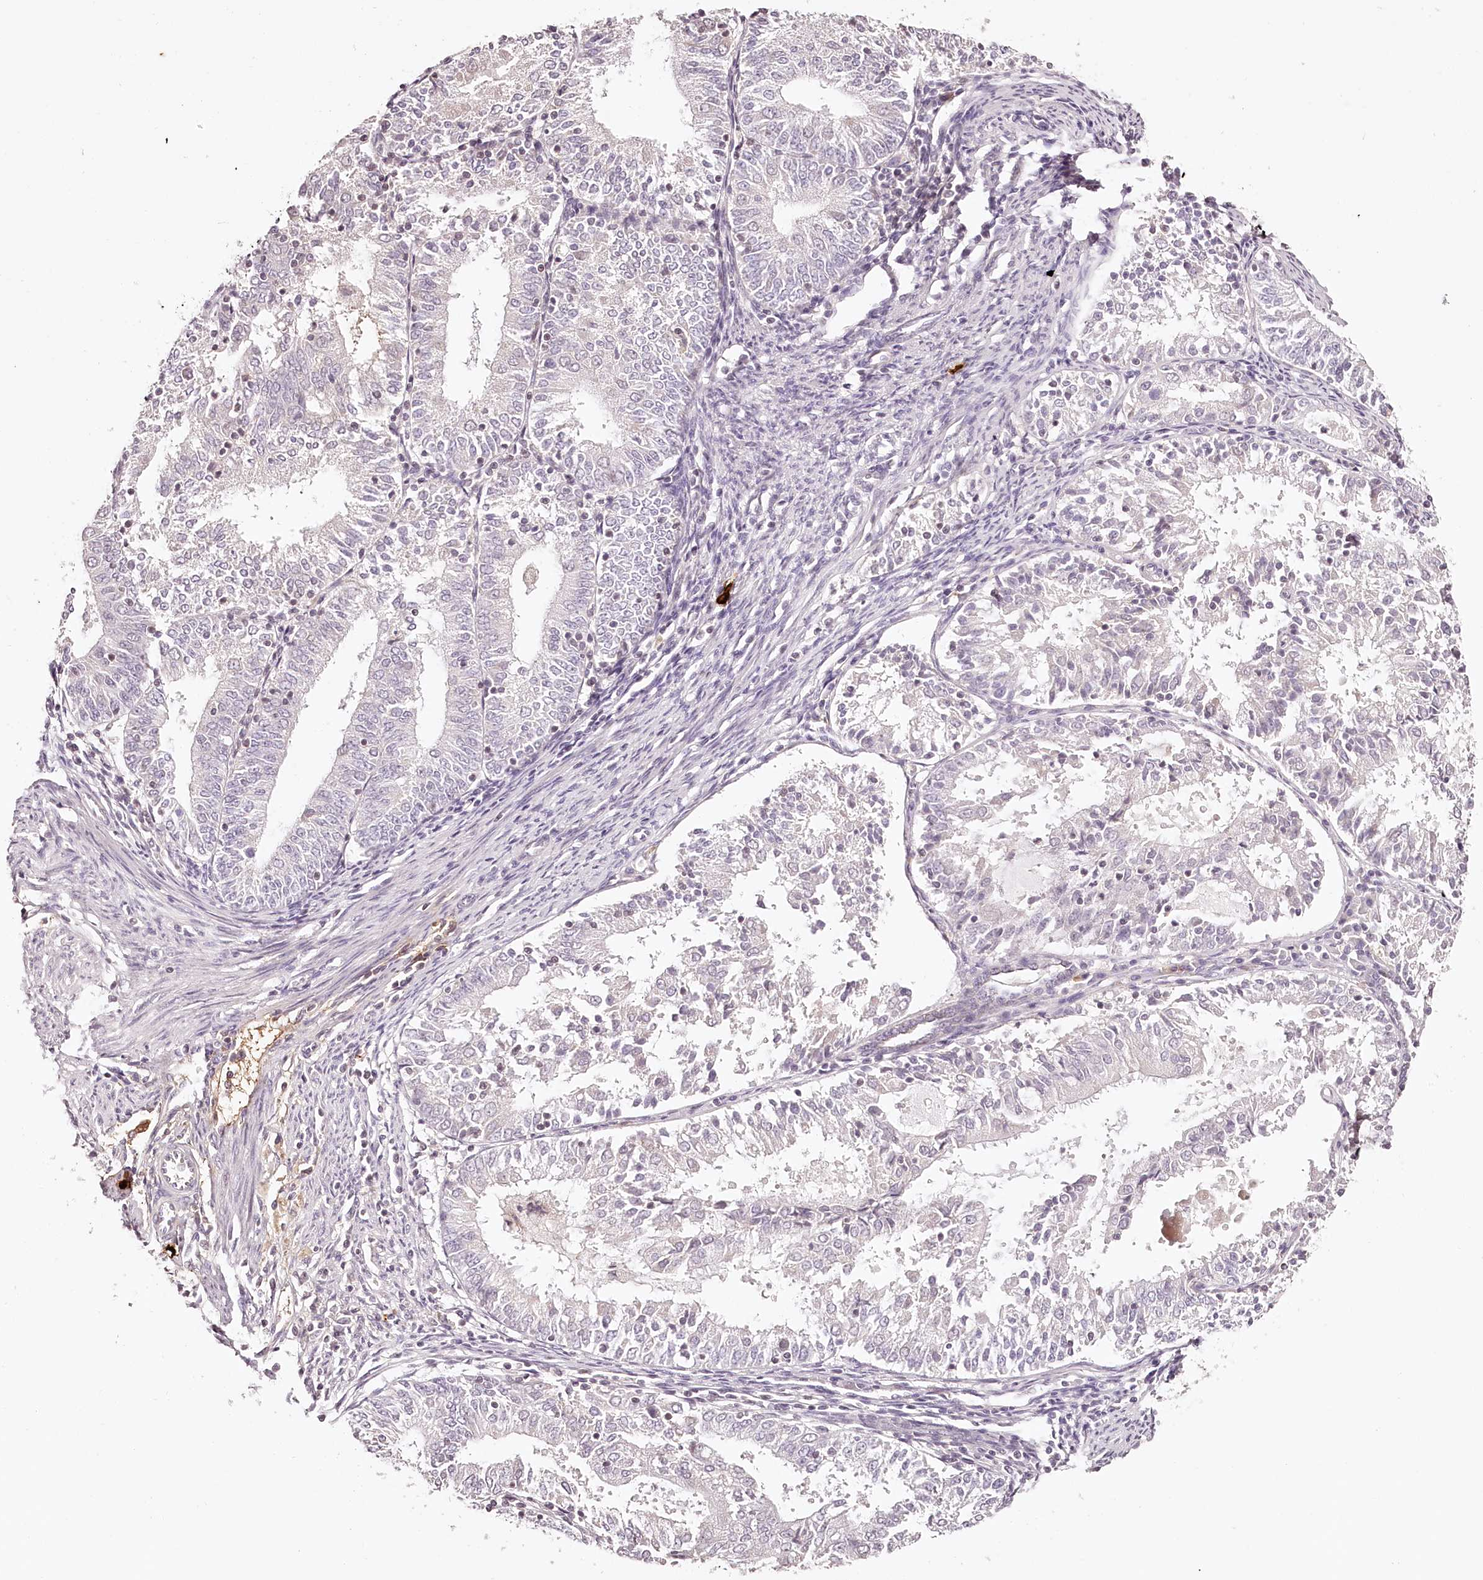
{"staining": {"intensity": "negative", "quantity": "none", "location": "none"}, "tissue": "endometrial cancer", "cell_type": "Tumor cells", "image_type": "cancer", "snomed": [{"axis": "morphology", "description": "Adenocarcinoma, NOS"}, {"axis": "topography", "description": "Endometrium"}], "caption": "Immunohistochemical staining of human endometrial adenocarcinoma displays no significant expression in tumor cells. Brightfield microscopy of immunohistochemistry (IHC) stained with DAB (brown) and hematoxylin (blue), captured at high magnification.", "gene": "SYNGR1", "patient": {"sex": "female", "age": 57}}